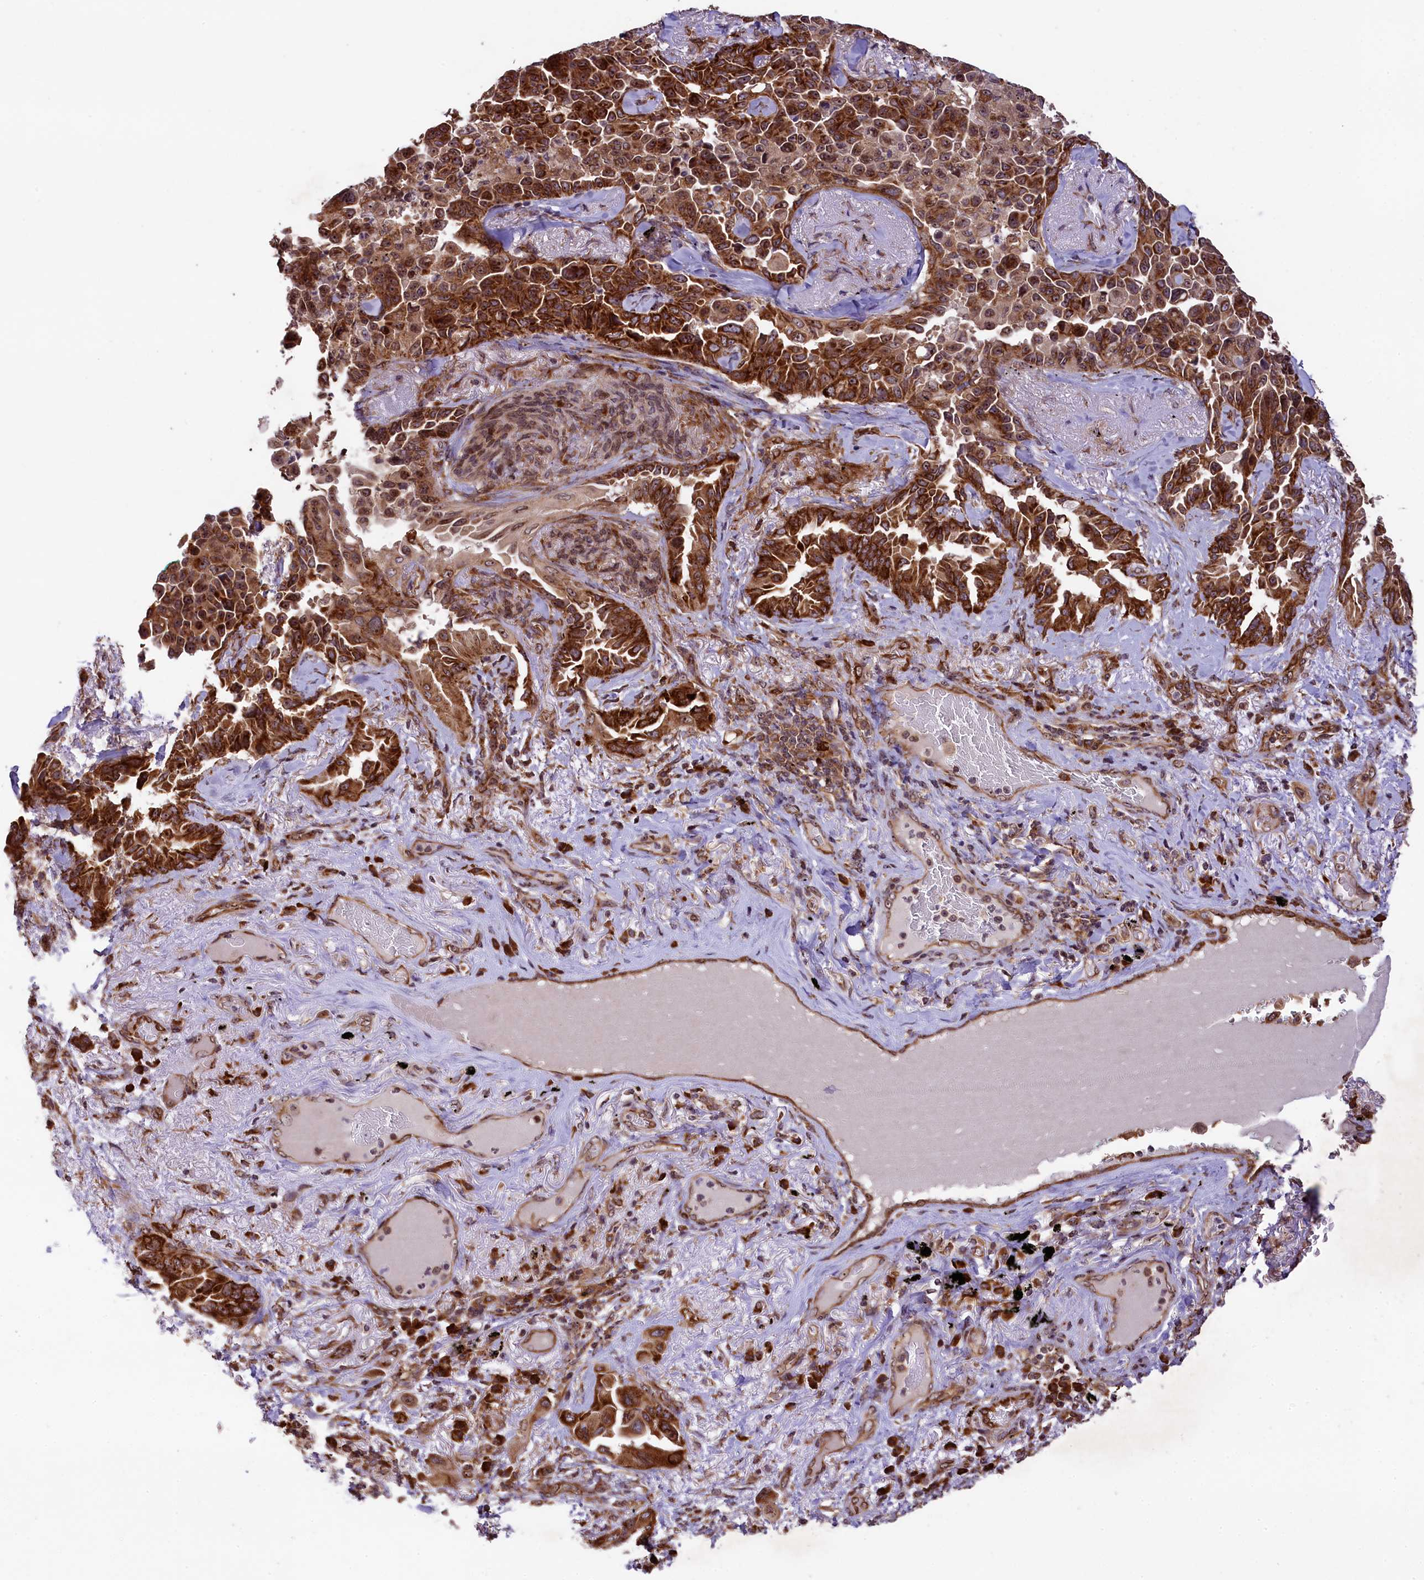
{"staining": {"intensity": "strong", "quantity": ">75%", "location": "cytoplasmic/membranous"}, "tissue": "lung cancer", "cell_type": "Tumor cells", "image_type": "cancer", "snomed": [{"axis": "morphology", "description": "Adenocarcinoma, NOS"}, {"axis": "topography", "description": "Lung"}], "caption": "A high-resolution photomicrograph shows immunohistochemistry (IHC) staining of lung cancer, which displays strong cytoplasmic/membranous expression in about >75% of tumor cells.", "gene": "LARP4", "patient": {"sex": "female", "age": 67}}